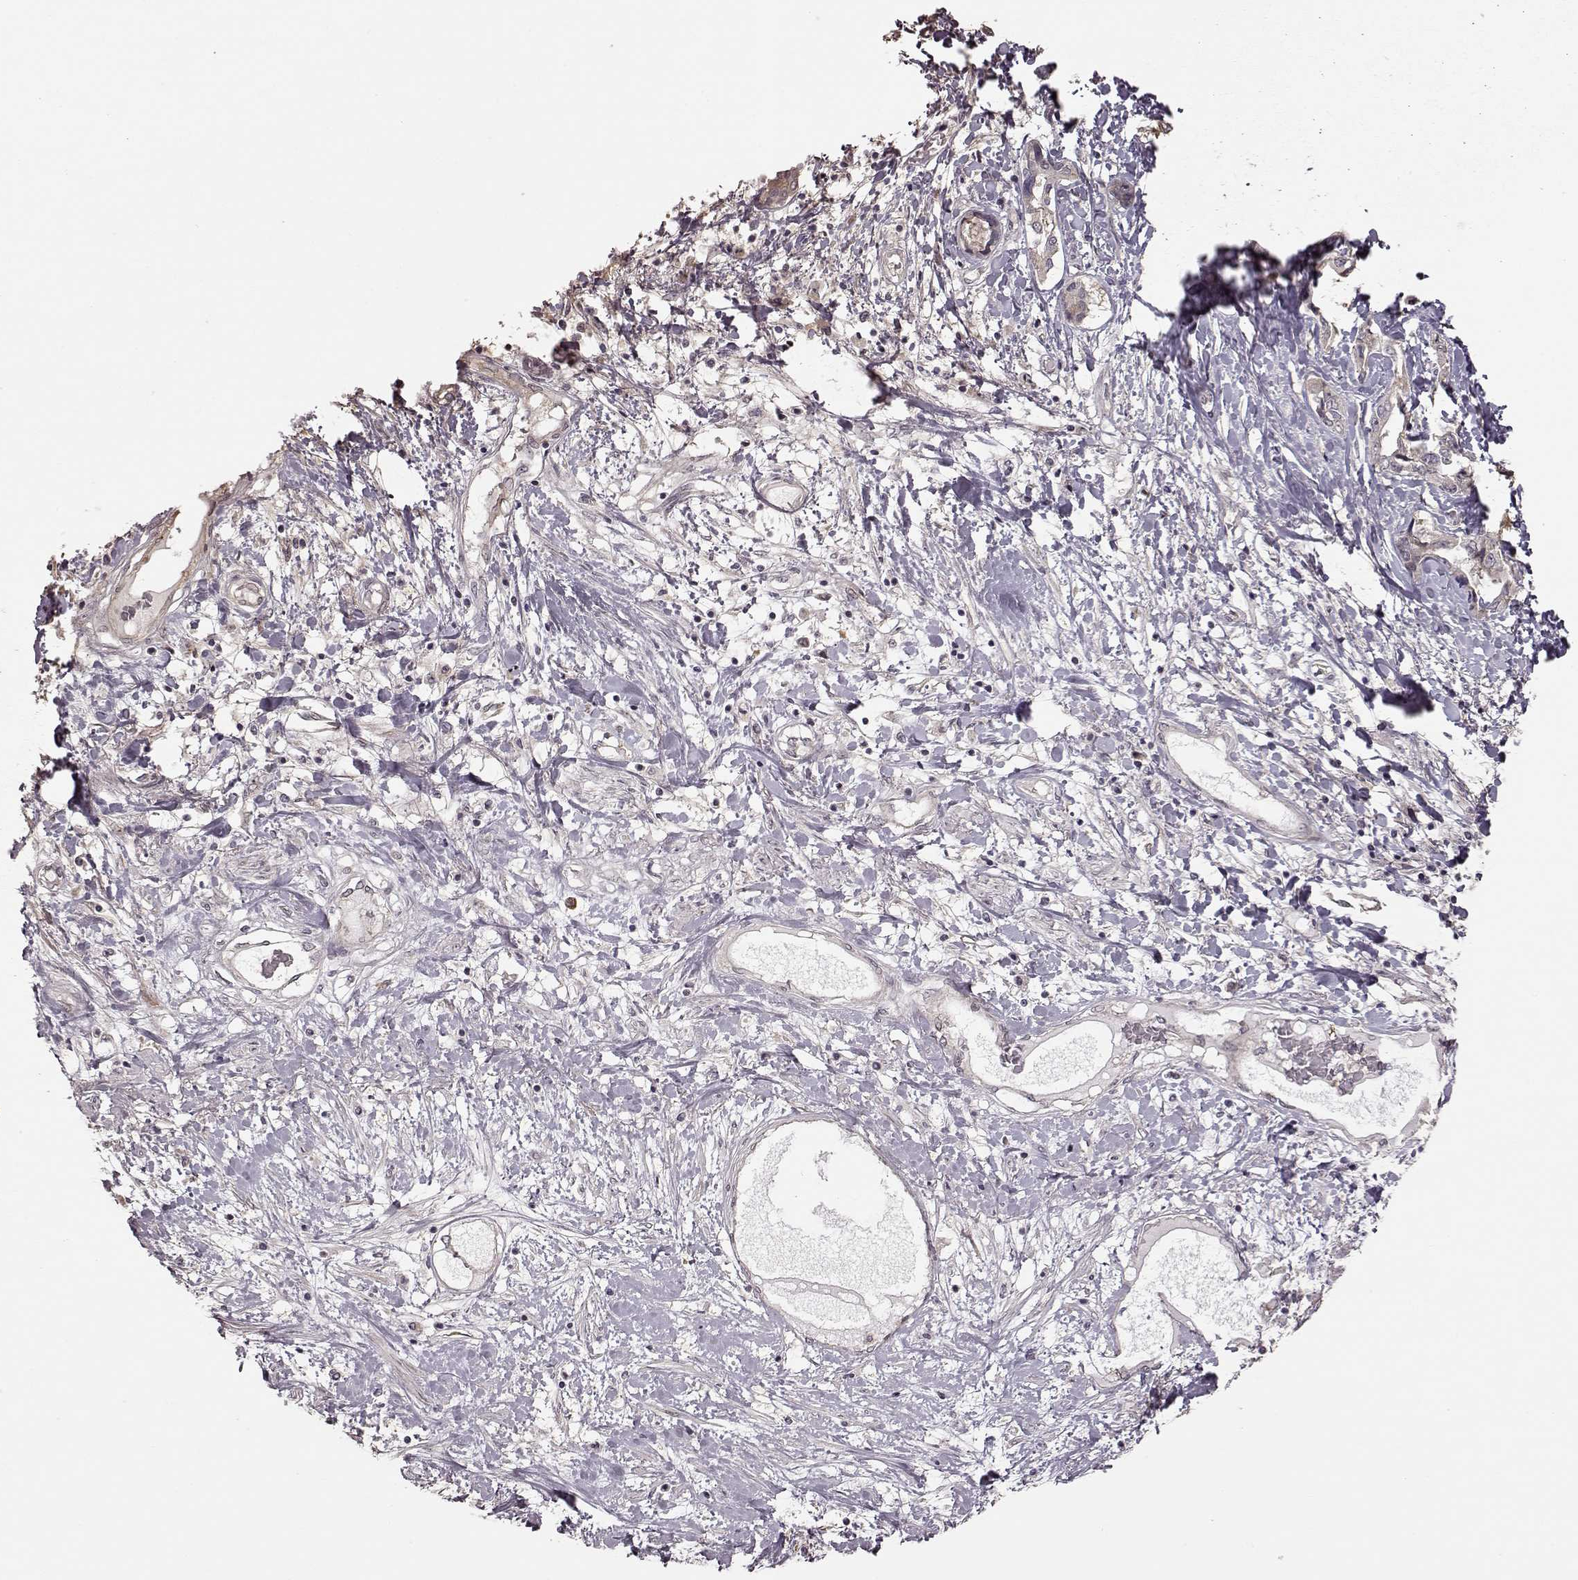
{"staining": {"intensity": "negative", "quantity": "none", "location": "none"}, "tissue": "liver cancer", "cell_type": "Tumor cells", "image_type": "cancer", "snomed": [{"axis": "morphology", "description": "Cholangiocarcinoma"}, {"axis": "topography", "description": "Liver"}], "caption": "Tumor cells show no significant positivity in liver cholangiocarcinoma.", "gene": "CRB1", "patient": {"sex": "male", "age": 59}}